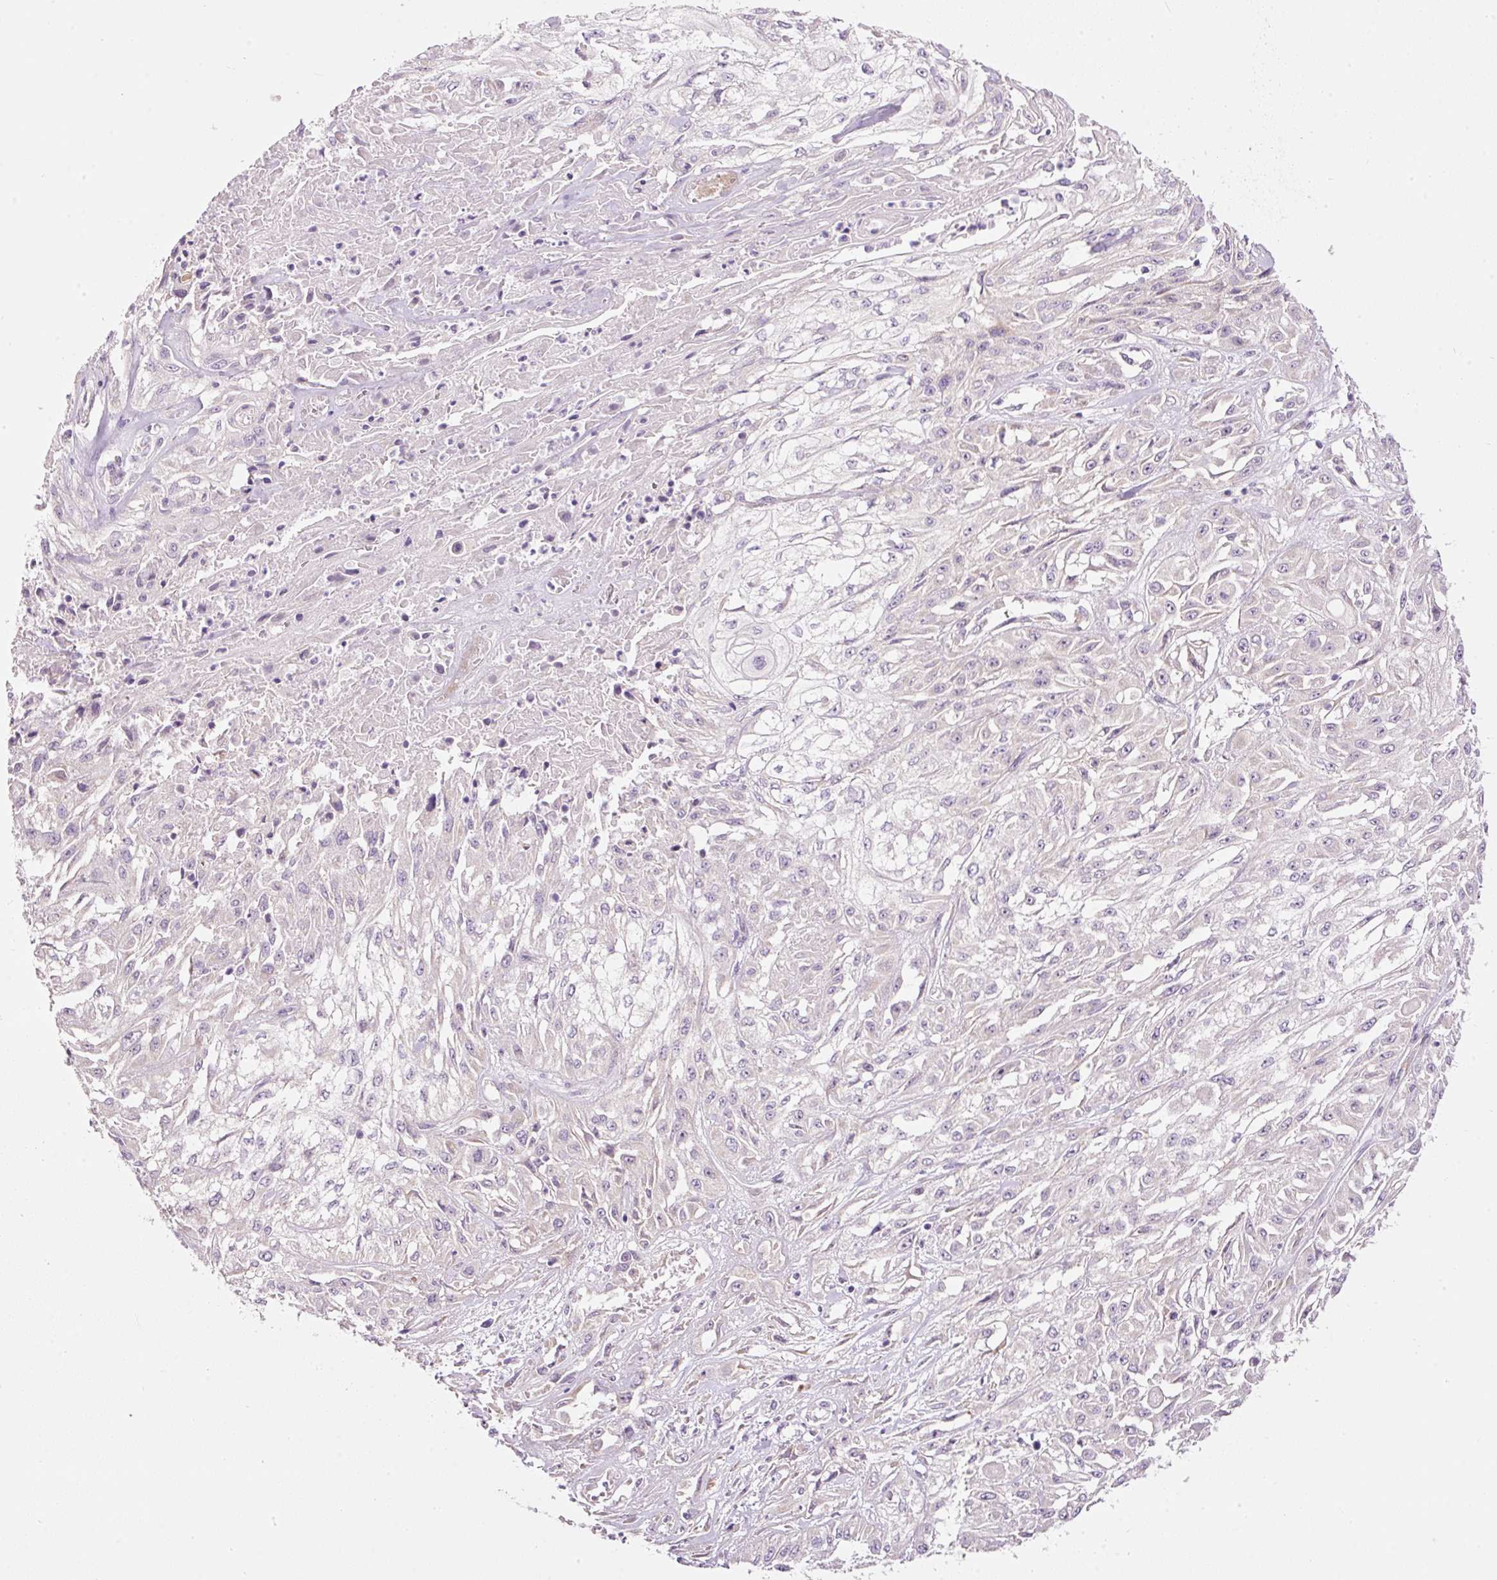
{"staining": {"intensity": "negative", "quantity": "none", "location": "none"}, "tissue": "skin cancer", "cell_type": "Tumor cells", "image_type": "cancer", "snomed": [{"axis": "morphology", "description": "Squamous cell carcinoma, NOS"}, {"axis": "morphology", "description": "Squamous cell carcinoma, metastatic, NOS"}, {"axis": "topography", "description": "Skin"}, {"axis": "topography", "description": "Lymph node"}], "caption": "A micrograph of skin cancer (metastatic squamous cell carcinoma) stained for a protein displays no brown staining in tumor cells. (Brightfield microscopy of DAB IHC at high magnification).", "gene": "RSPO2", "patient": {"sex": "male", "age": 75}}